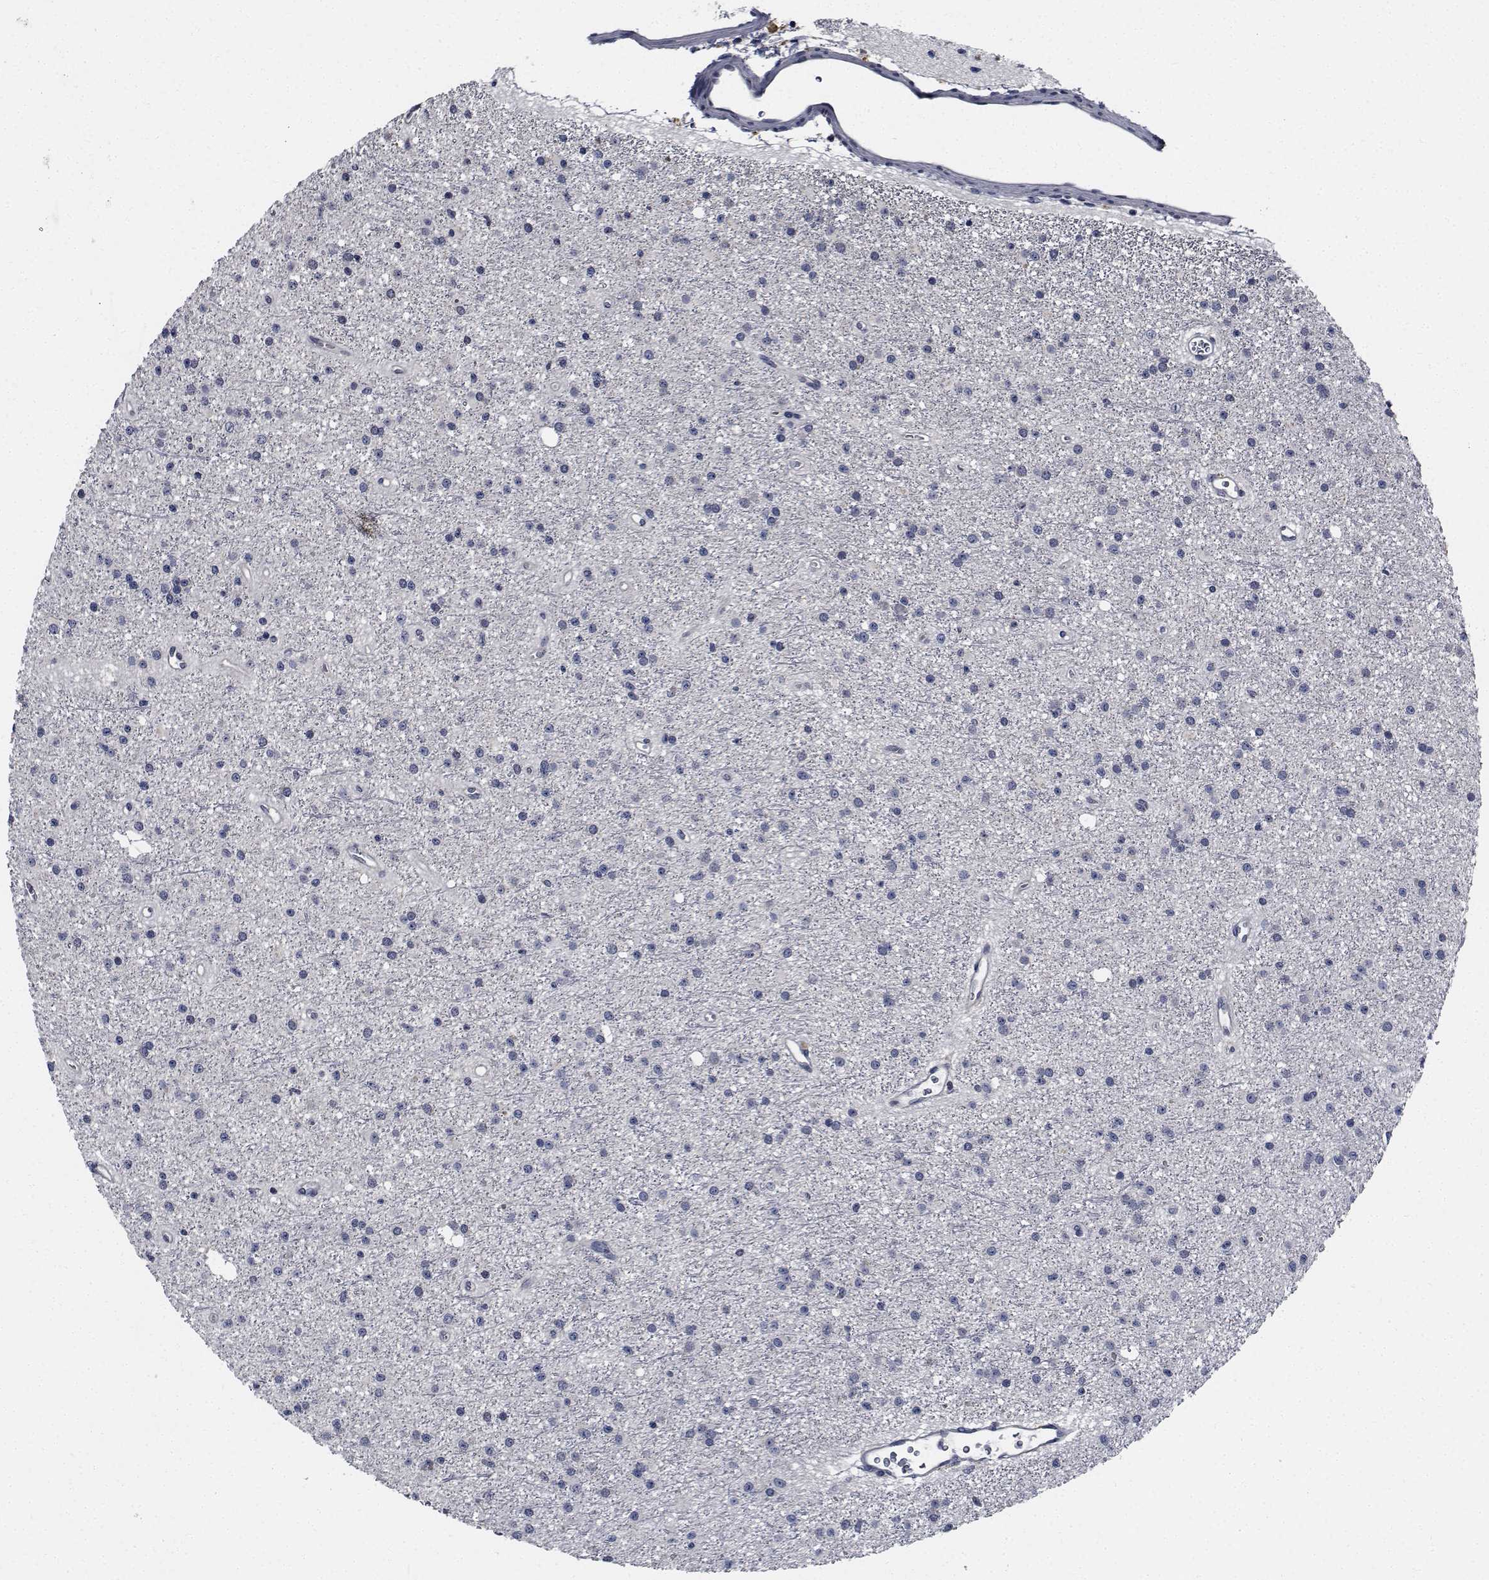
{"staining": {"intensity": "negative", "quantity": "none", "location": "none"}, "tissue": "glioma", "cell_type": "Tumor cells", "image_type": "cancer", "snomed": [{"axis": "morphology", "description": "Glioma, malignant, Low grade"}, {"axis": "topography", "description": "Brain"}], "caption": "The image reveals no staining of tumor cells in low-grade glioma (malignant).", "gene": "NVL", "patient": {"sex": "male", "age": 27}}